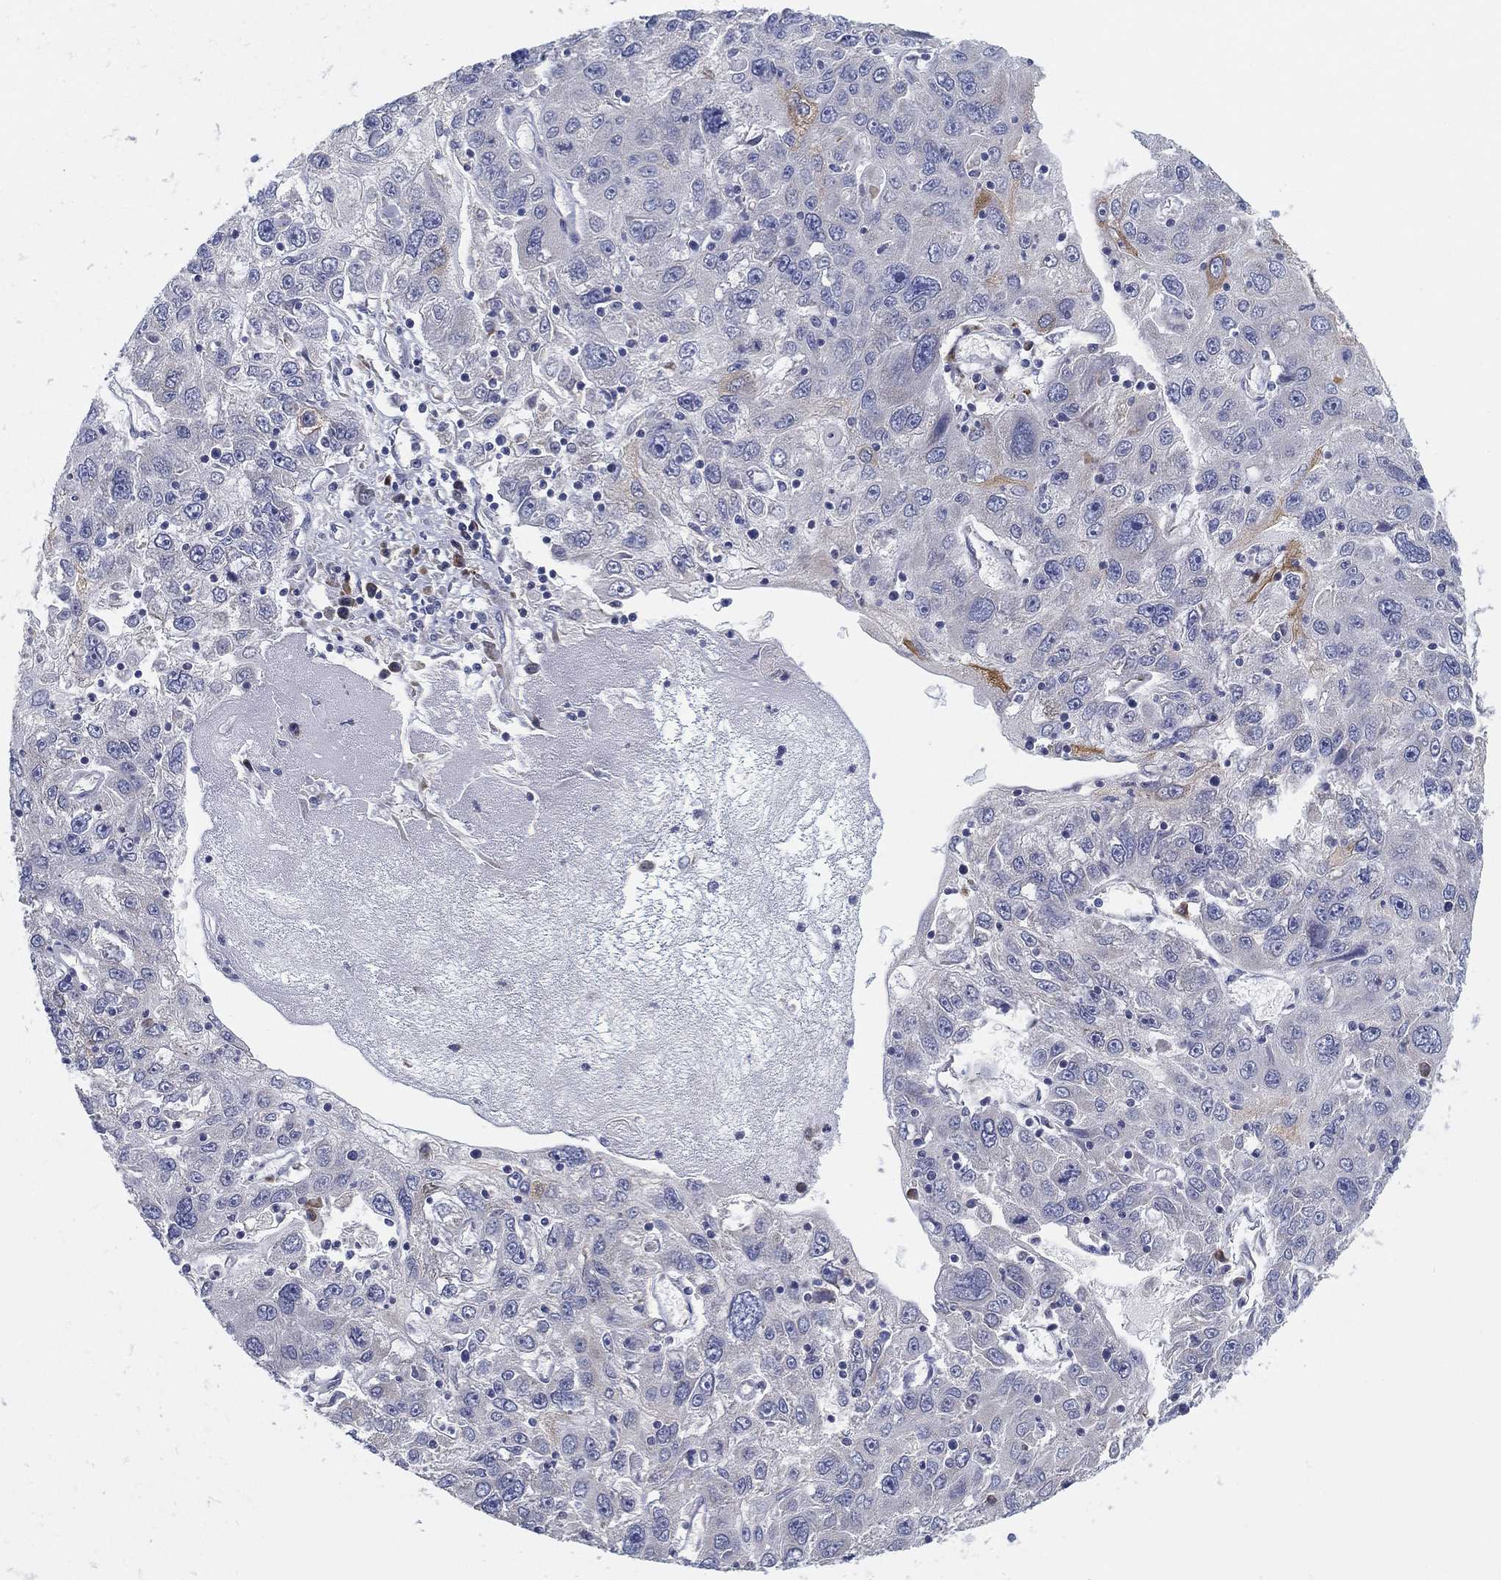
{"staining": {"intensity": "weak", "quantity": "<25%", "location": "cytoplasmic/membranous"}, "tissue": "stomach cancer", "cell_type": "Tumor cells", "image_type": "cancer", "snomed": [{"axis": "morphology", "description": "Adenocarcinoma, NOS"}, {"axis": "topography", "description": "Stomach"}], "caption": "The image demonstrates no staining of tumor cells in stomach adenocarcinoma. (Brightfield microscopy of DAB immunohistochemistry (IHC) at high magnification).", "gene": "TMEM40", "patient": {"sex": "male", "age": 56}}